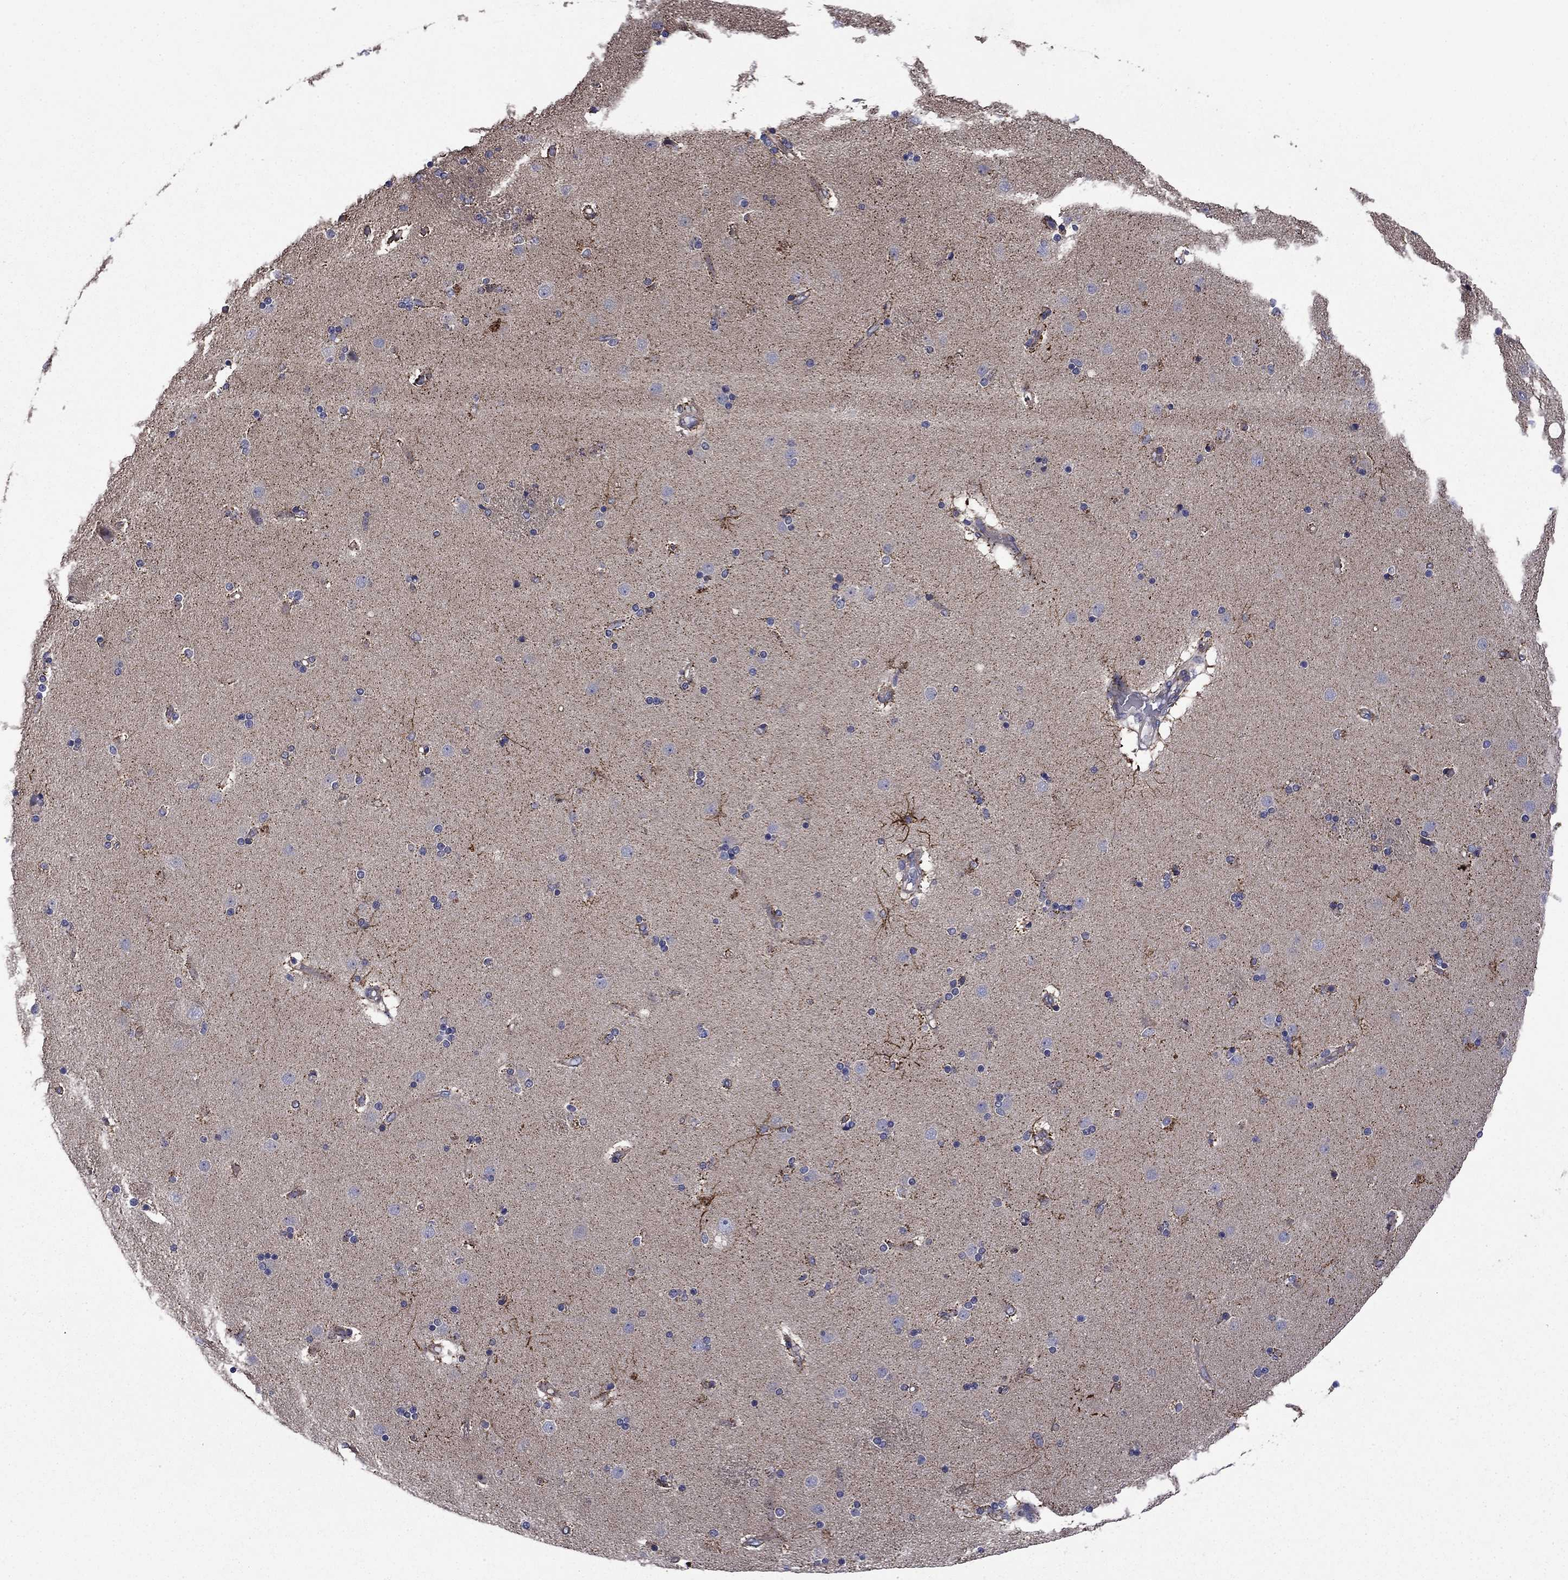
{"staining": {"intensity": "strong", "quantity": "<25%", "location": "cytoplasmic/membranous"}, "tissue": "caudate", "cell_type": "Glial cells", "image_type": "normal", "snomed": [{"axis": "morphology", "description": "Normal tissue, NOS"}, {"axis": "topography", "description": "Lateral ventricle wall"}], "caption": "This is an image of IHC staining of normal caudate, which shows strong positivity in the cytoplasmic/membranous of glial cells.", "gene": "KIF22", "patient": {"sex": "female", "age": 71}}